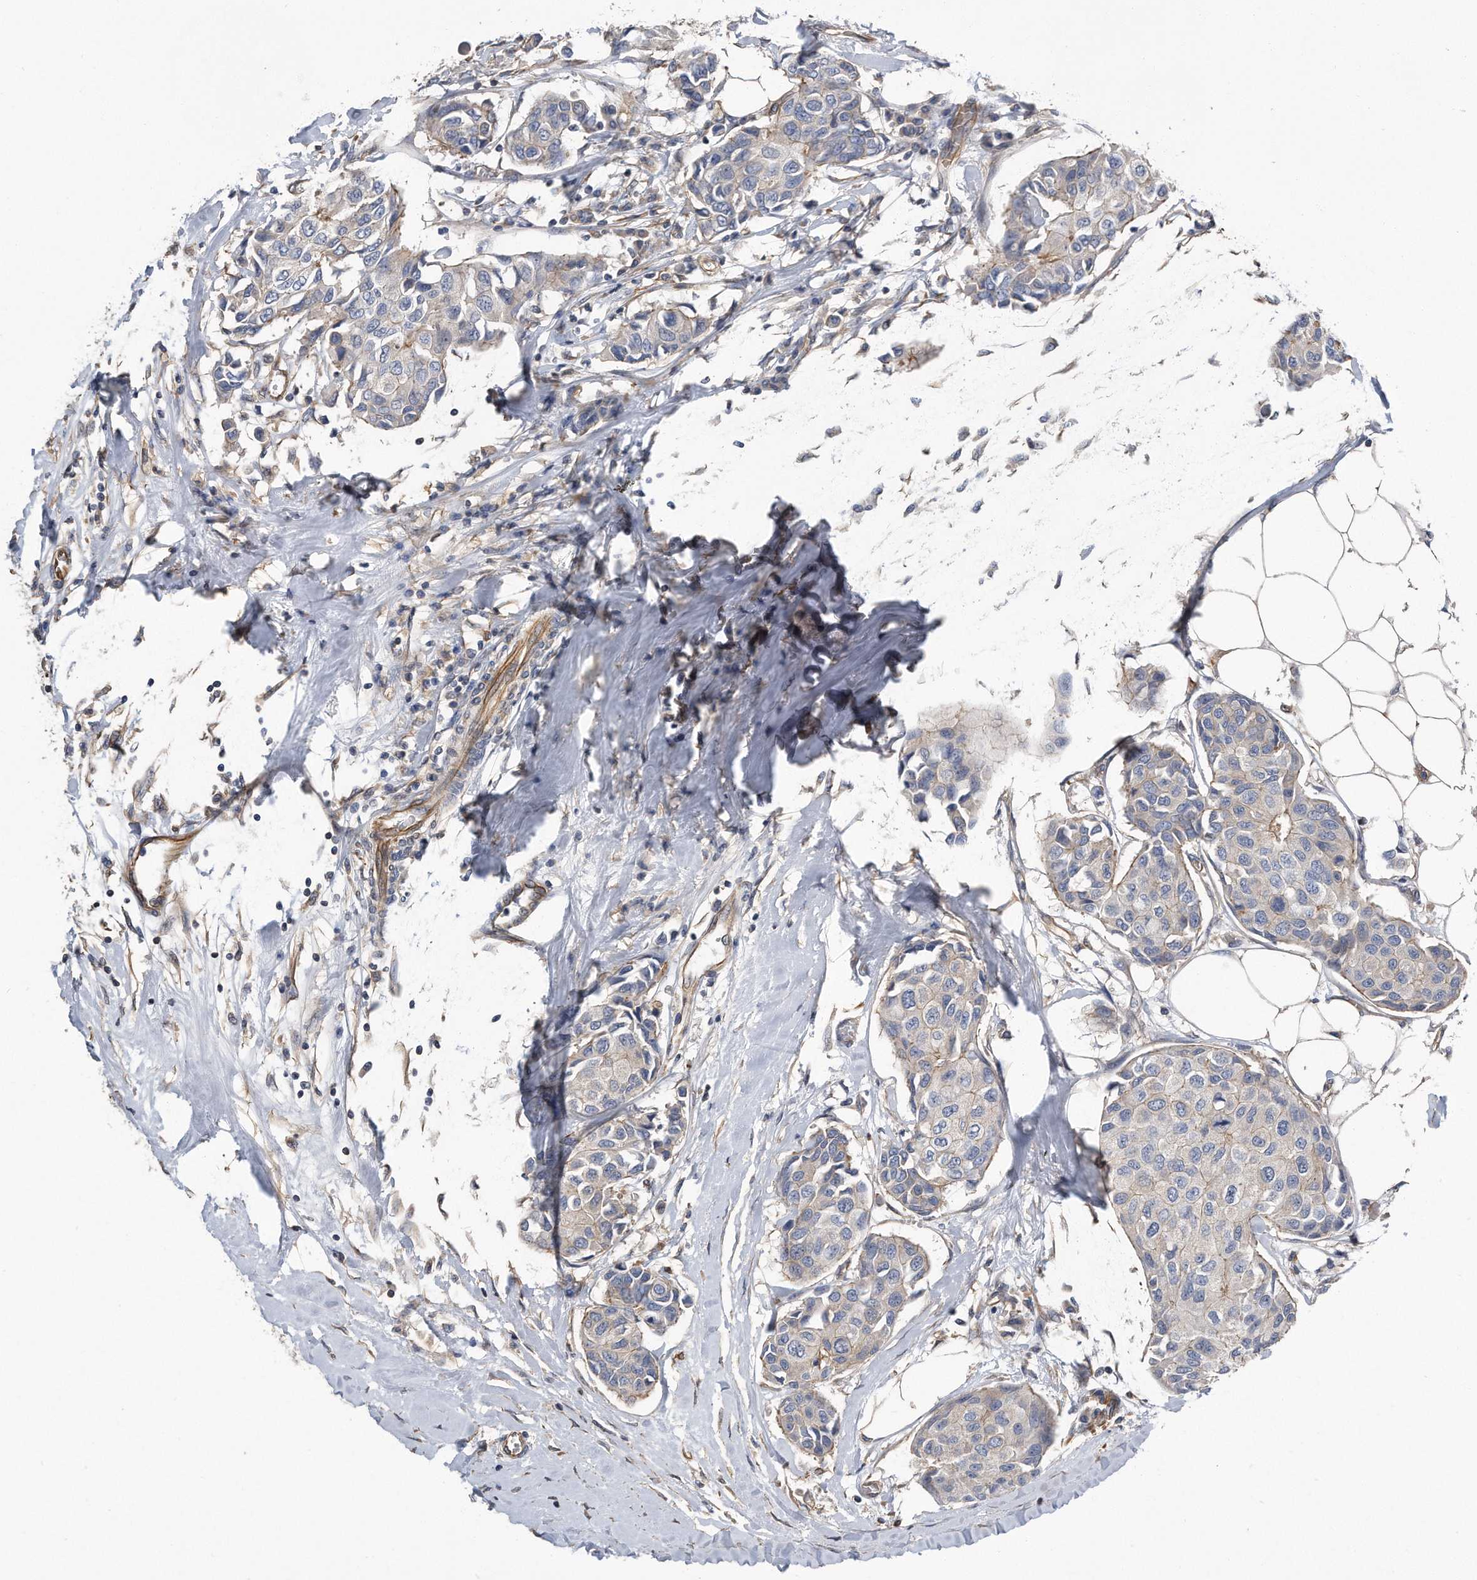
{"staining": {"intensity": "weak", "quantity": "<25%", "location": "cytoplasmic/membranous"}, "tissue": "breast cancer", "cell_type": "Tumor cells", "image_type": "cancer", "snomed": [{"axis": "morphology", "description": "Duct carcinoma"}, {"axis": "topography", "description": "Breast"}], "caption": "Tumor cells show no significant protein positivity in breast cancer (intraductal carcinoma). (Immunohistochemistry (ihc), brightfield microscopy, high magnification).", "gene": "GPC1", "patient": {"sex": "female", "age": 80}}